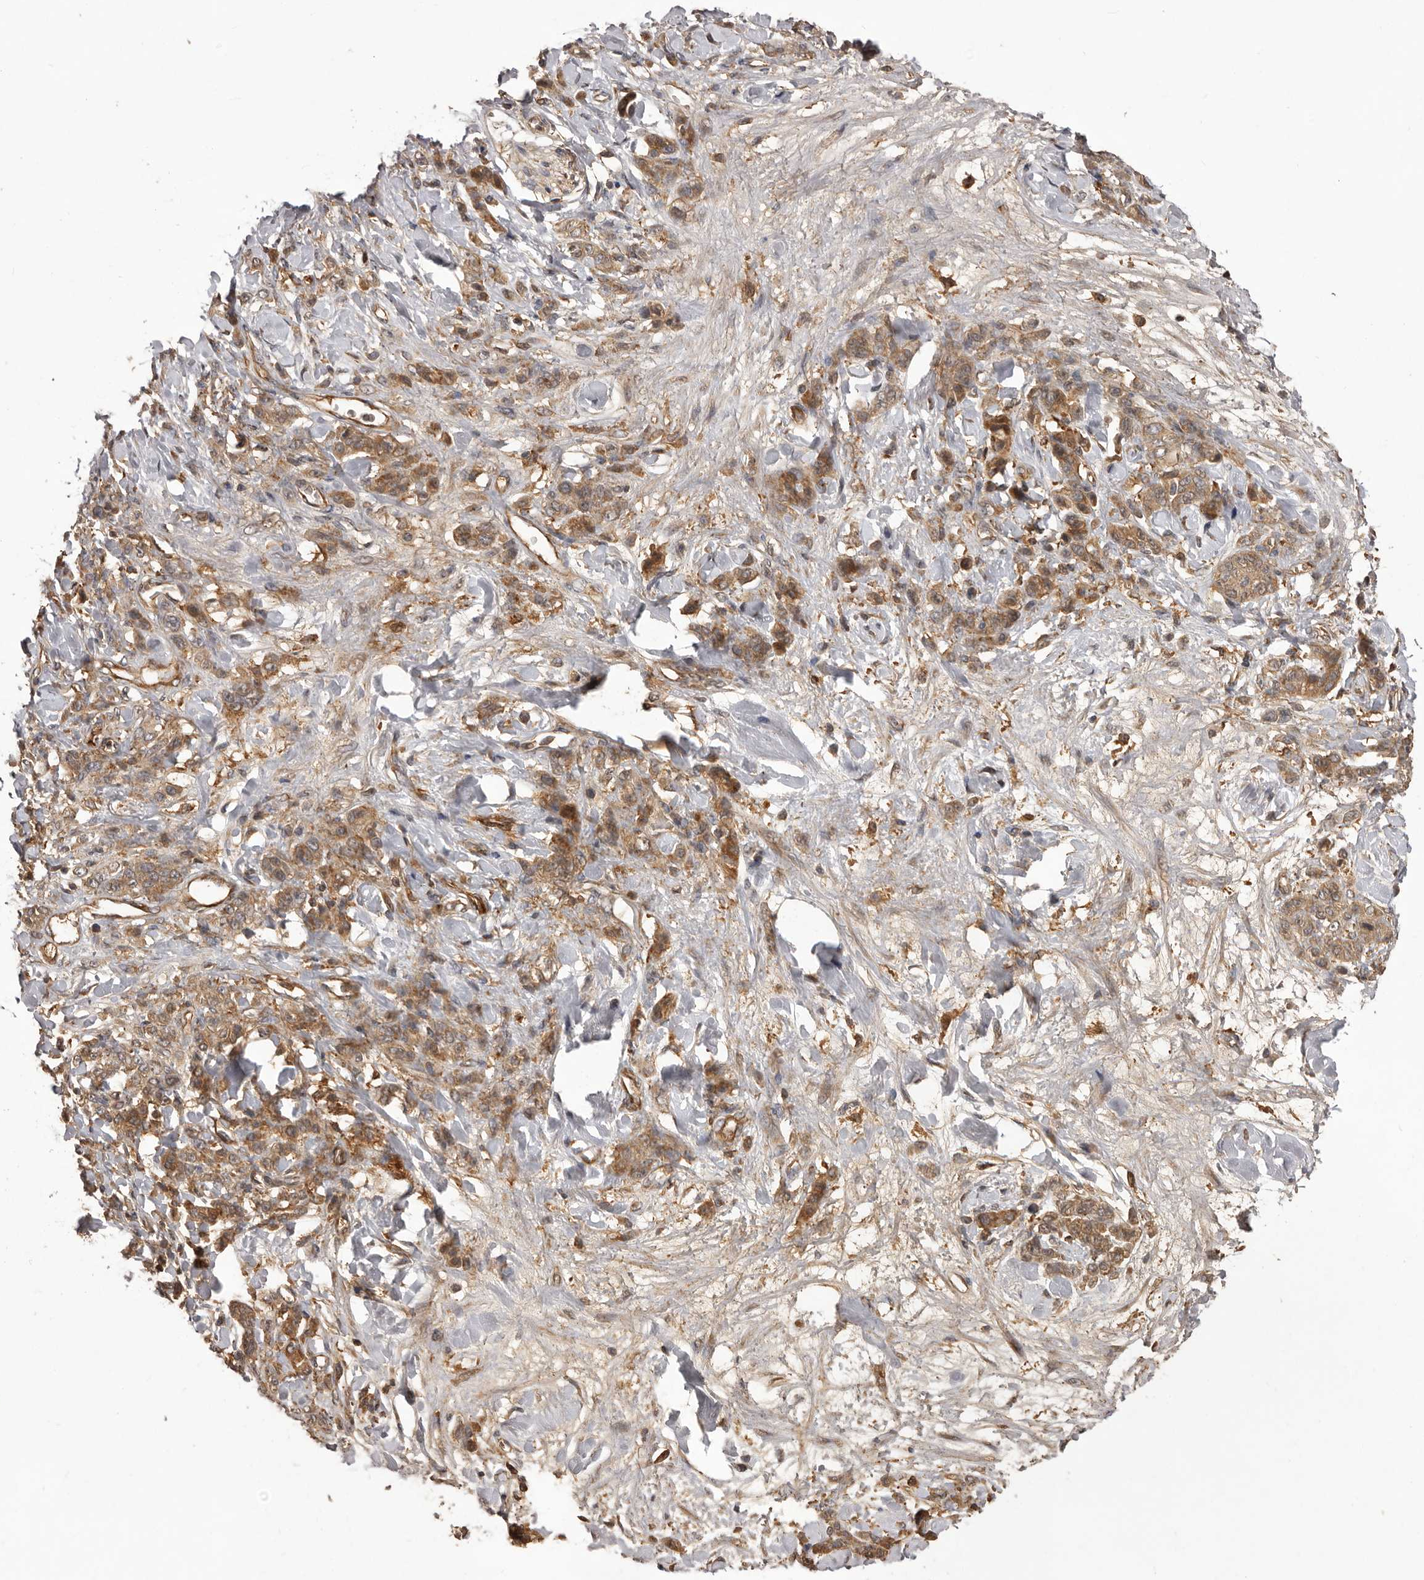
{"staining": {"intensity": "moderate", "quantity": ">75%", "location": "cytoplasmic/membranous"}, "tissue": "stomach cancer", "cell_type": "Tumor cells", "image_type": "cancer", "snomed": [{"axis": "morphology", "description": "Normal tissue, NOS"}, {"axis": "morphology", "description": "Adenocarcinoma, NOS"}, {"axis": "topography", "description": "Stomach"}], "caption": "Human stomach cancer stained with a brown dye demonstrates moderate cytoplasmic/membranous positive positivity in approximately >75% of tumor cells.", "gene": "SLC22A3", "patient": {"sex": "male", "age": 82}}